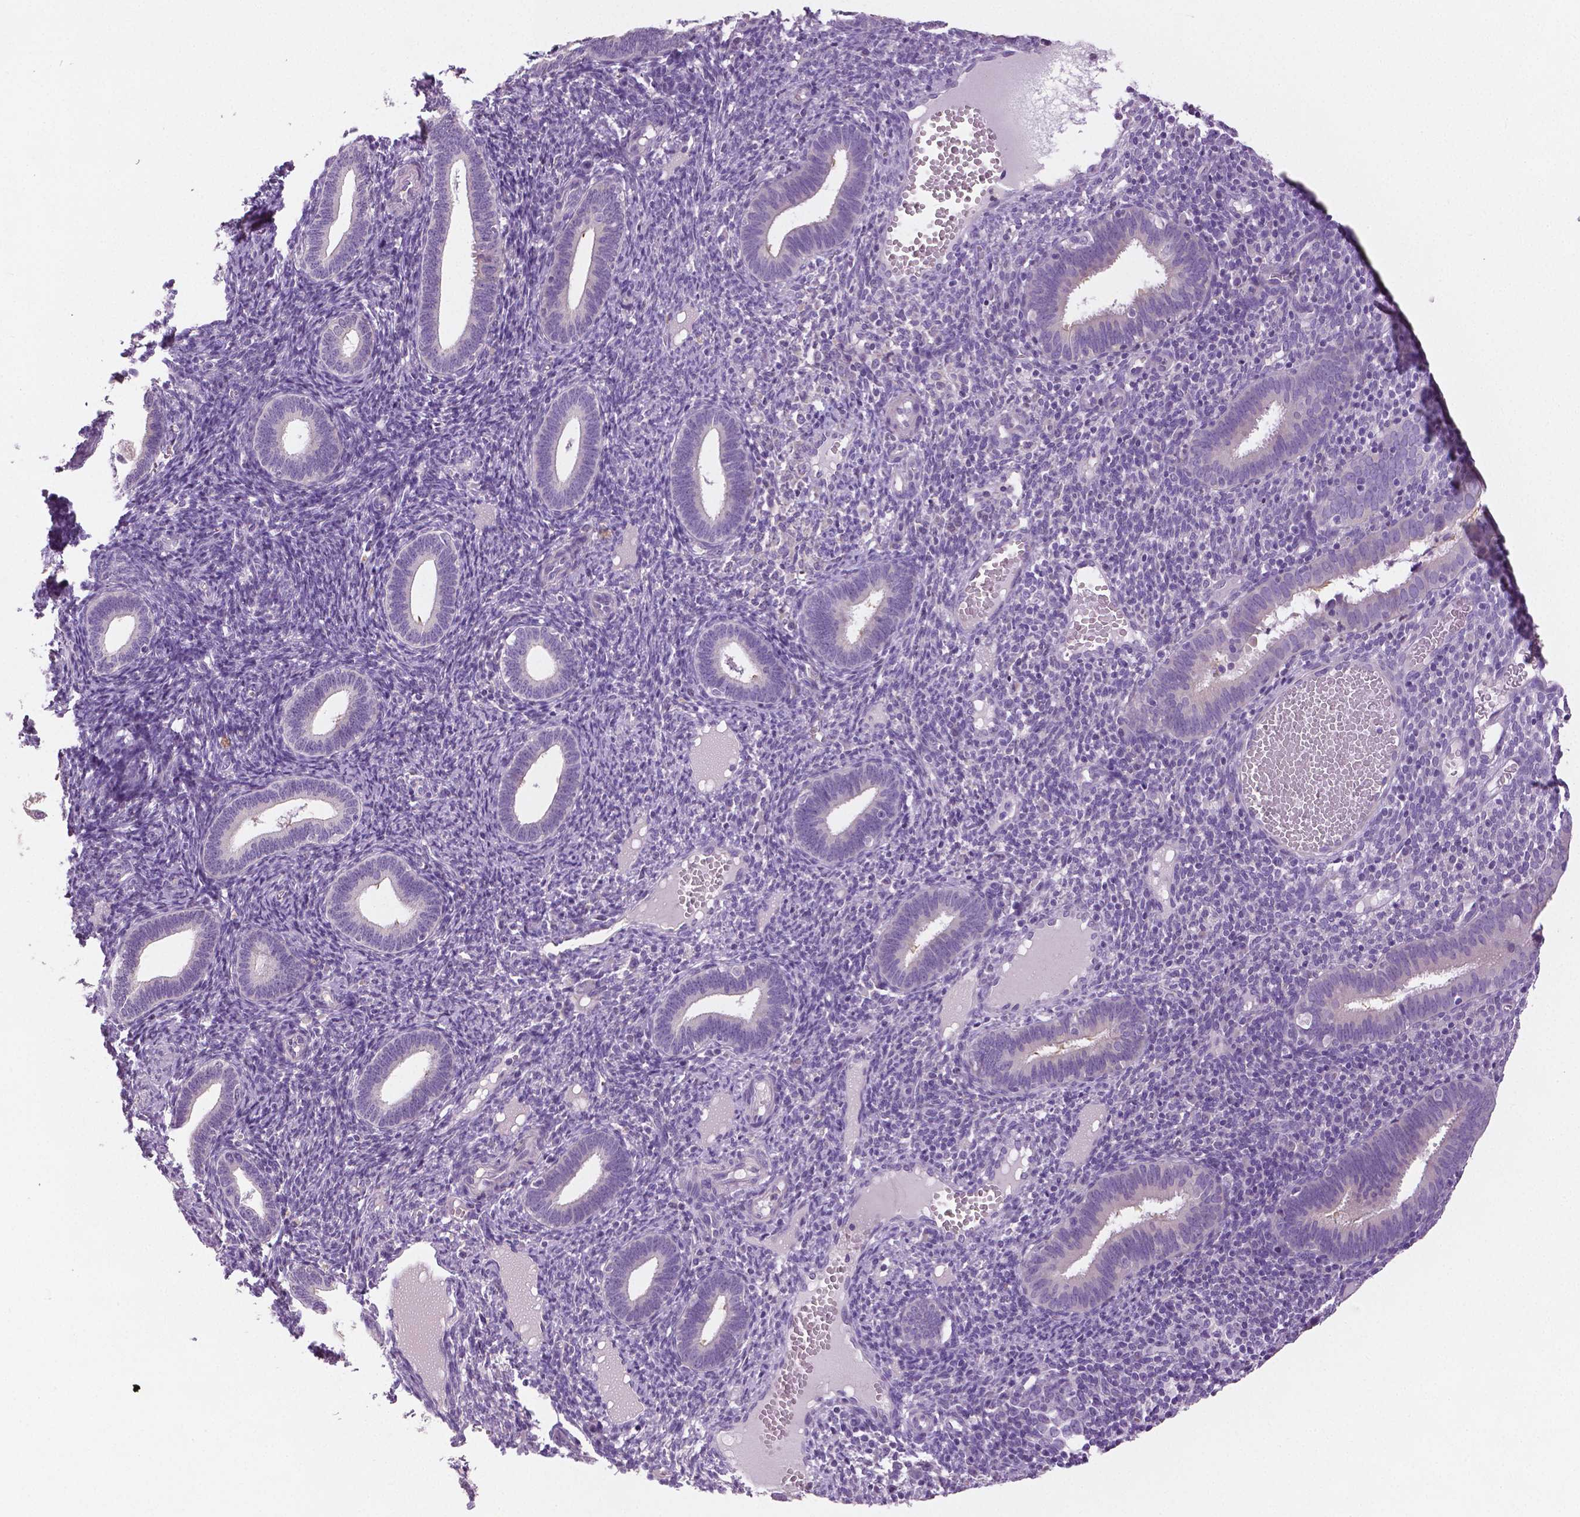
{"staining": {"intensity": "negative", "quantity": "none", "location": "none"}, "tissue": "endometrium", "cell_type": "Cells in endometrial stroma", "image_type": "normal", "snomed": [{"axis": "morphology", "description": "Normal tissue, NOS"}, {"axis": "topography", "description": "Endometrium"}], "caption": "An IHC photomicrograph of benign endometrium is shown. There is no staining in cells in endometrial stroma of endometrium. Brightfield microscopy of IHC stained with DAB (brown) and hematoxylin (blue), captured at high magnification.", "gene": "DNAH12", "patient": {"sex": "female", "age": 41}}